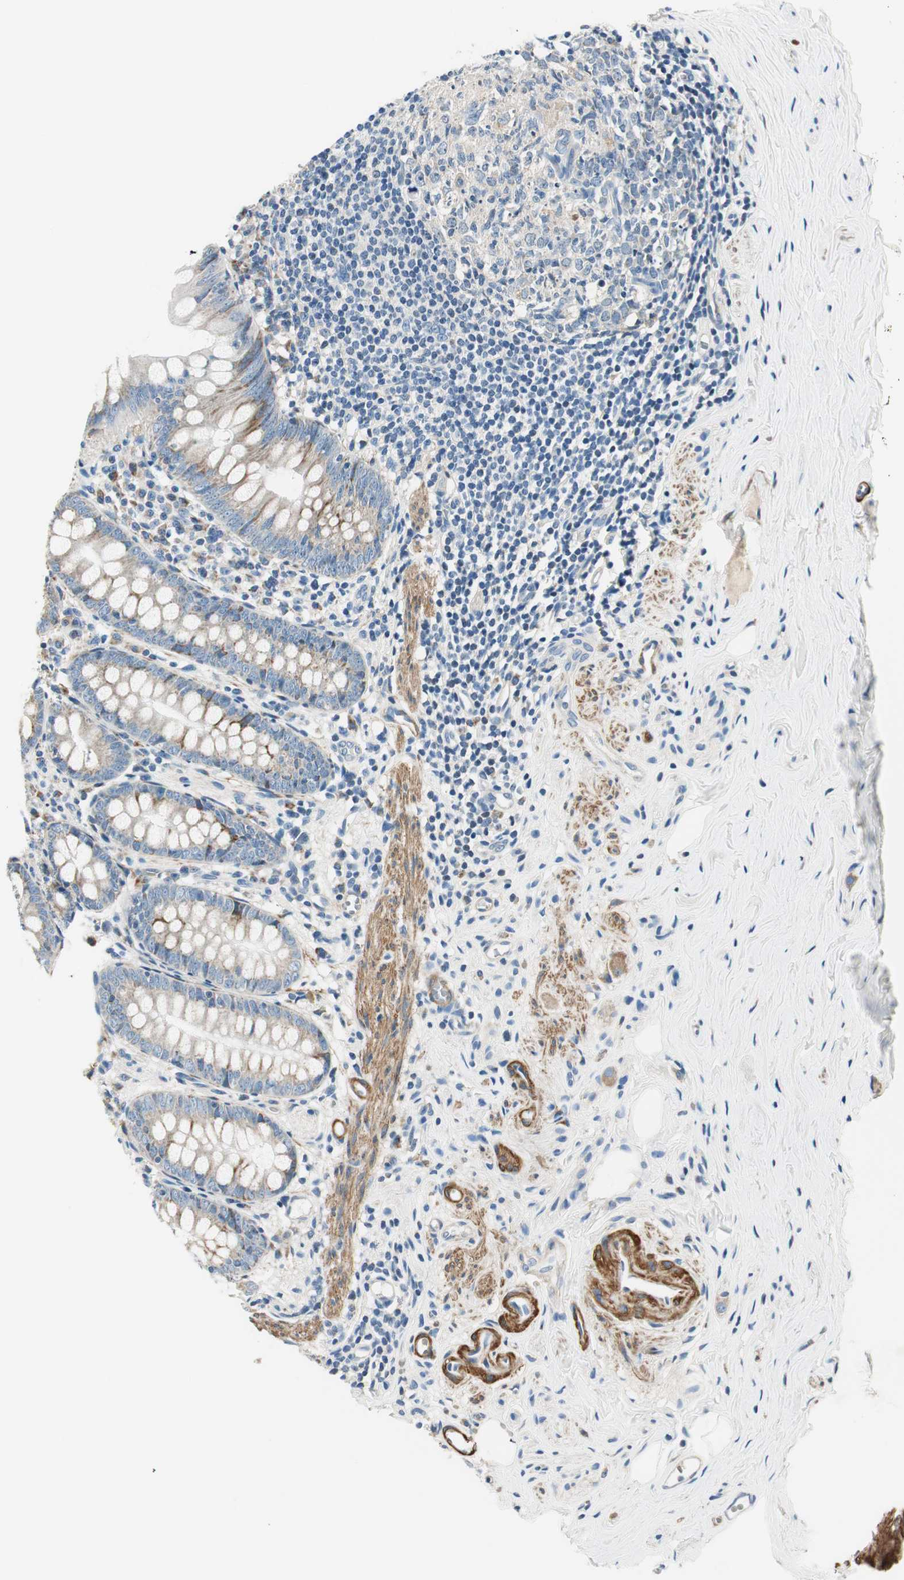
{"staining": {"intensity": "weak", "quantity": ">75%", "location": "cytoplasmic/membranous"}, "tissue": "appendix", "cell_type": "Glandular cells", "image_type": "normal", "snomed": [{"axis": "morphology", "description": "Normal tissue, NOS"}, {"axis": "topography", "description": "Appendix"}], "caption": "Appendix stained with immunohistochemistry (IHC) exhibits weak cytoplasmic/membranous staining in approximately >75% of glandular cells. Ihc stains the protein of interest in brown and the nuclei are stained blue.", "gene": "RORB", "patient": {"sex": "female", "age": 77}}